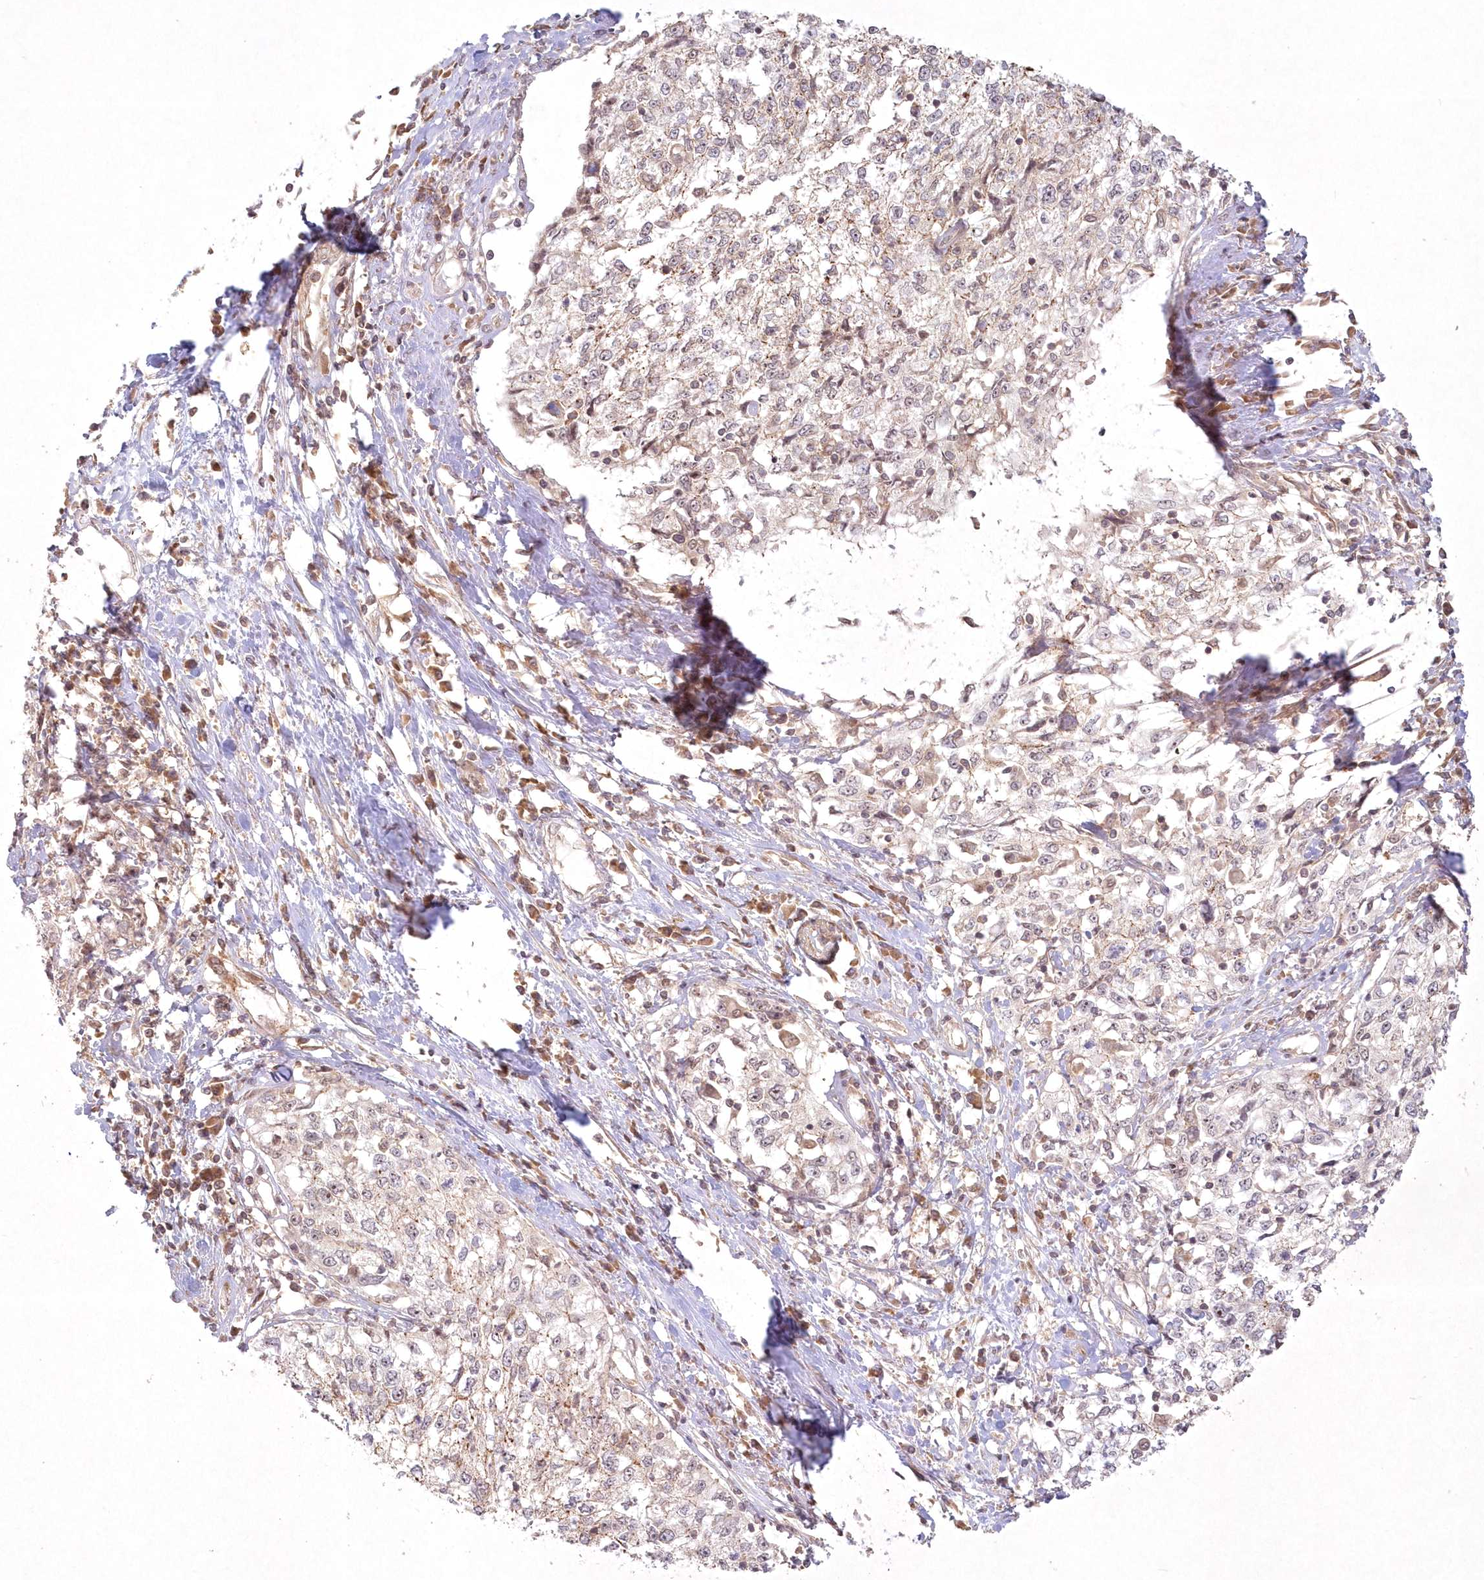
{"staining": {"intensity": "weak", "quantity": "25%-75%", "location": "cytoplasmic/membranous"}, "tissue": "cervical cancer", "cell_type": "Tumor cells", "image_type": "cancer", "snomed": [{"axis": "morphology", "description": "Squamous cell carcinoma, NOS"}, {"axis": "topography", "description": "Cervix"}], "caption": "A brown stain highlights weak cytoplasmic/membranous expression of a protein in cervical cancer tumor cells.", "gene": "TOGARAM2", "patient": {"sex": "female", "age": 57}}